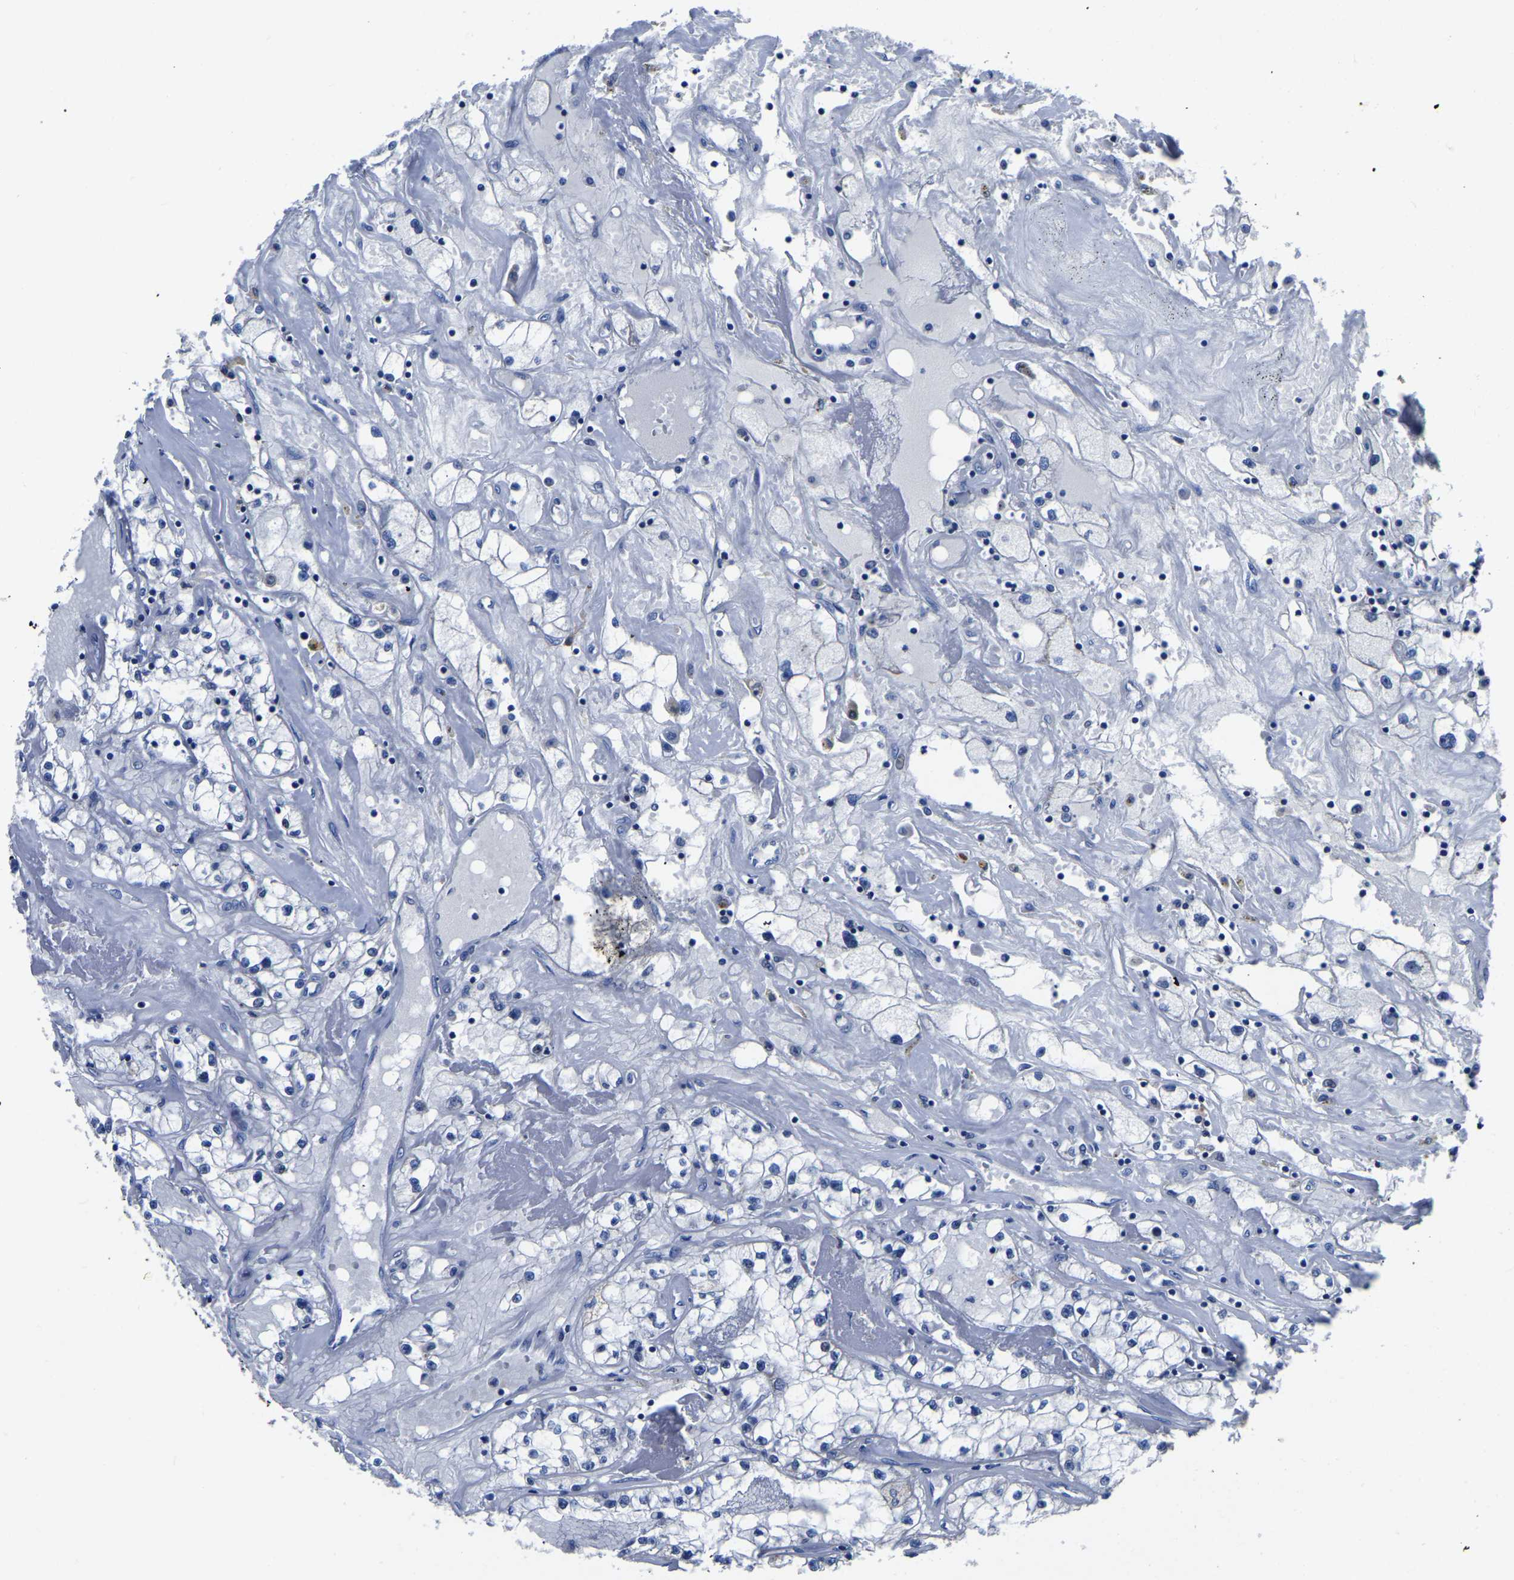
{"staining": {"intensity": "negative", "quantity": "none", "location": "none"}, "tissue": "renal cancer", "cell_type": "Tumor cells", "image_type": "cancer", "snomed": [{"axis": "morphology", "description": "Adenocarcinoma, NOS"}, {"axis": "topography", "description": "Kidney"}], "caption": "Immunohistochemistry (IHC) of adenocarcinoma (renal) reveals no staining in tumor cells.", "gene": "FGD5", "patient": {"sex": "male", "age": 56}}